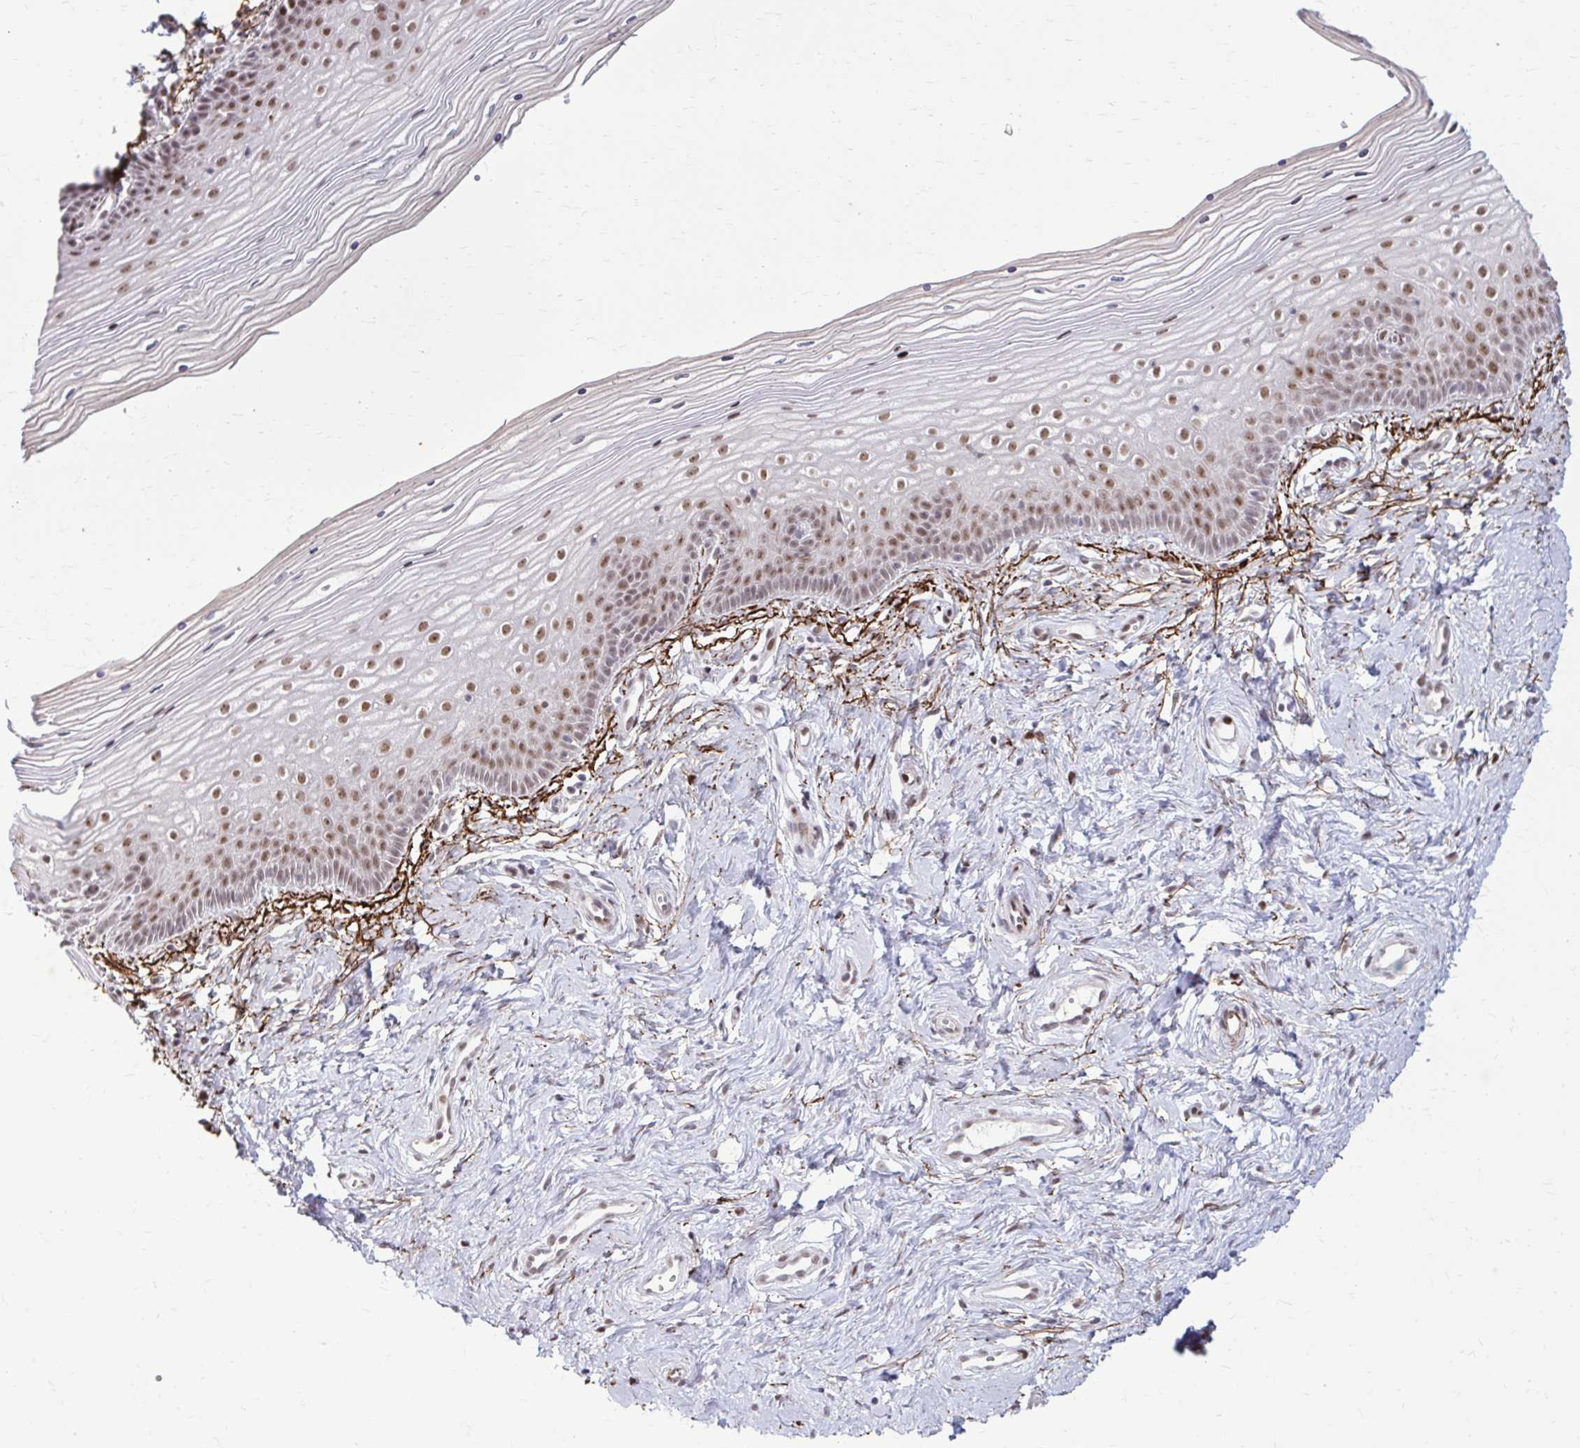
{"staining": {"intensity": "strong", "quantity": ">75%", "location": "nuclear"}, "tissue": "vagina", "cell_type": "Squamous epithelial cells", "image_type": "normal", "snomed": [{"axis": "morphology", "description": "Normal tissue, NOS"}, {"axis": "topography", "description": "Vagina"}], "caption": "Immunohistochemical staining of normal human vagina displays high levels of strong nuclear staining in about >75% of squamous epithelial cells.", "gene": "PSME4", "patient": {"sex": "female", "age": 38}}